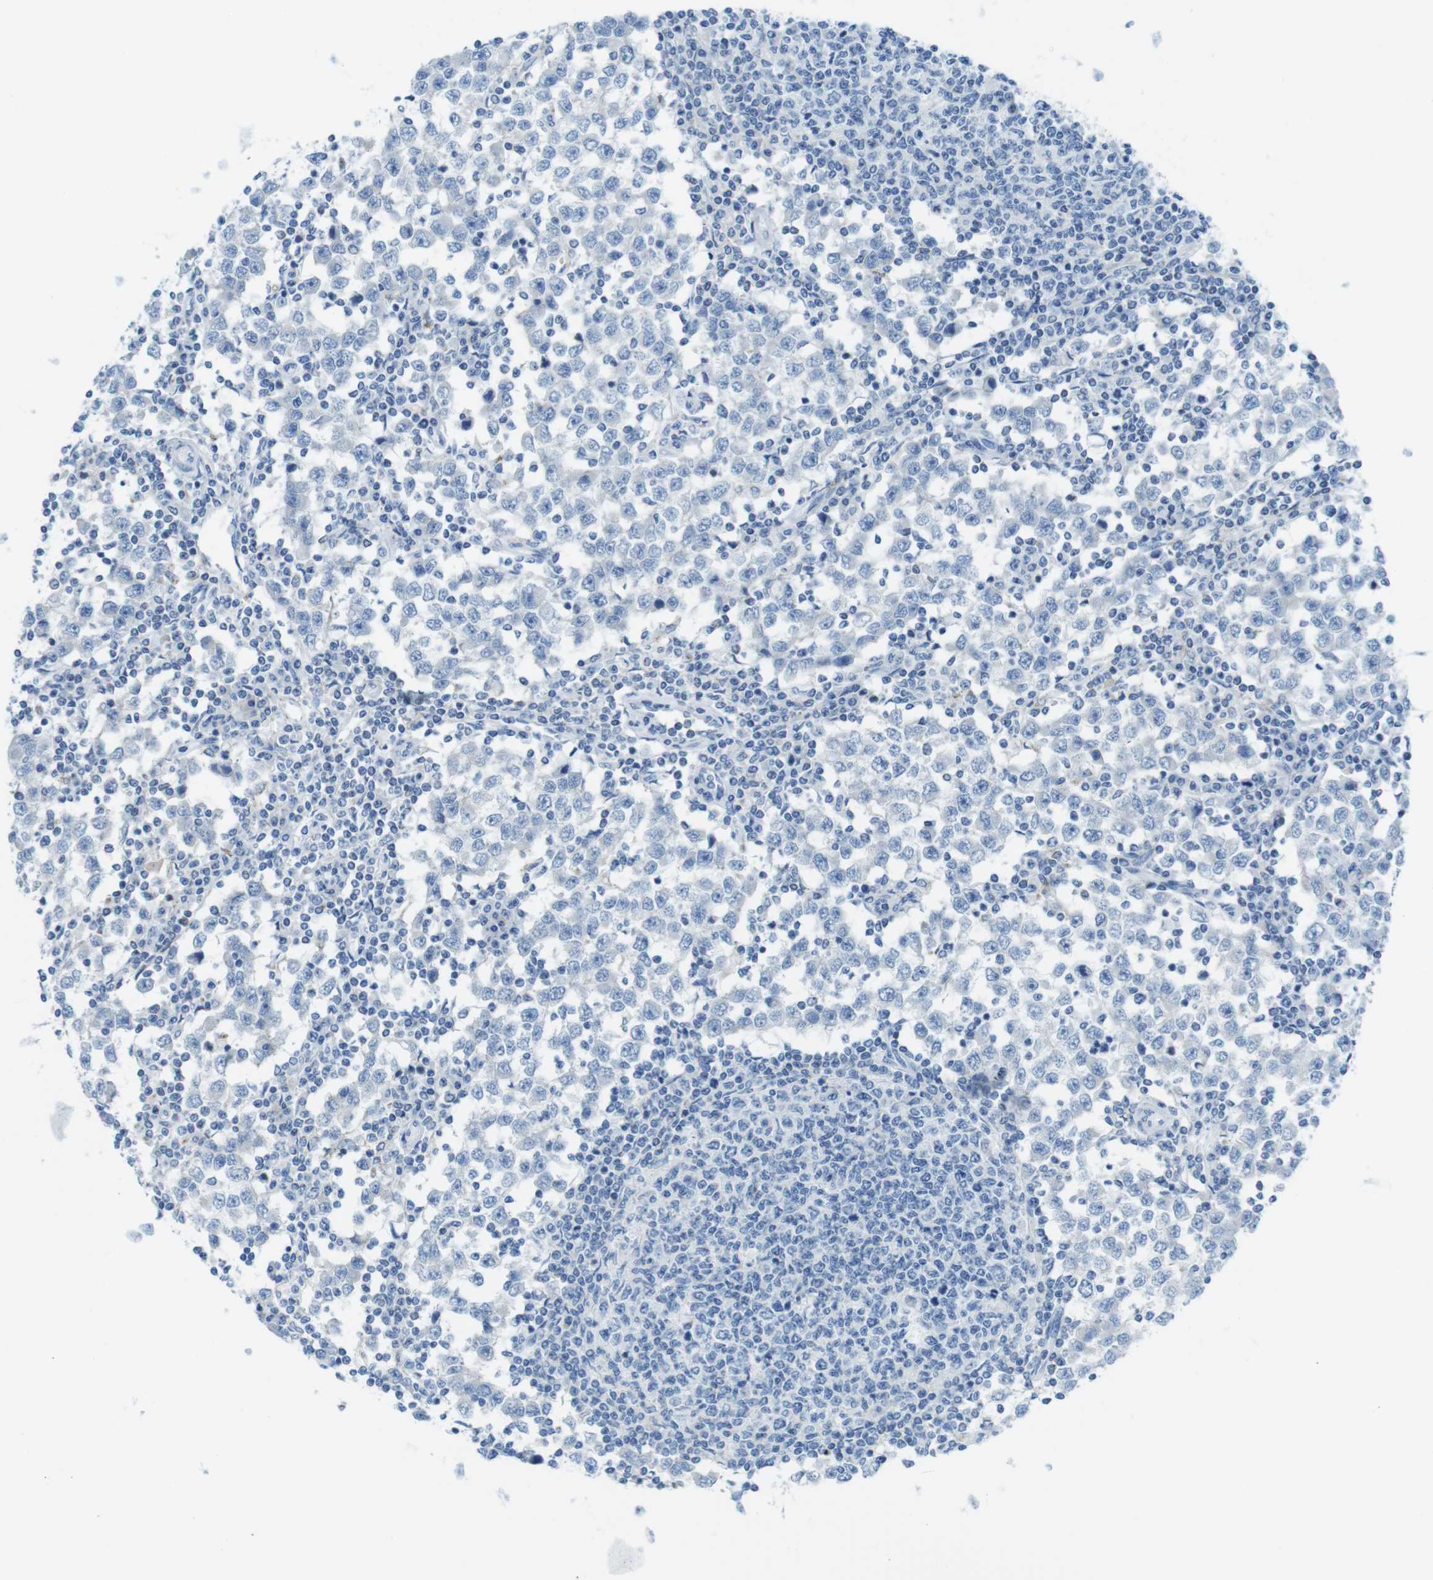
{"staining": {"intensity": "negative", "quantity": "none", "location": "none"}, "tissue": "testis cancer", "cell_type": "Tumor cells", "image_type": "cancer", "snomed": [{"axis": "morphology", "description": "Seminoma, NOS"}, {"axis": "topography", "description": "Testis"}], "caption": "High magnification brightfield microscopy of testis cancer stained with DAB (brown) and counterstained with hematoxylin (blue): tumor cells show no significant positivity. (Immunohistochemistry, brightfield microscopy, high magnification).", "gene": "ASIC5", "patient": {"sex": "male", "age": 65}}